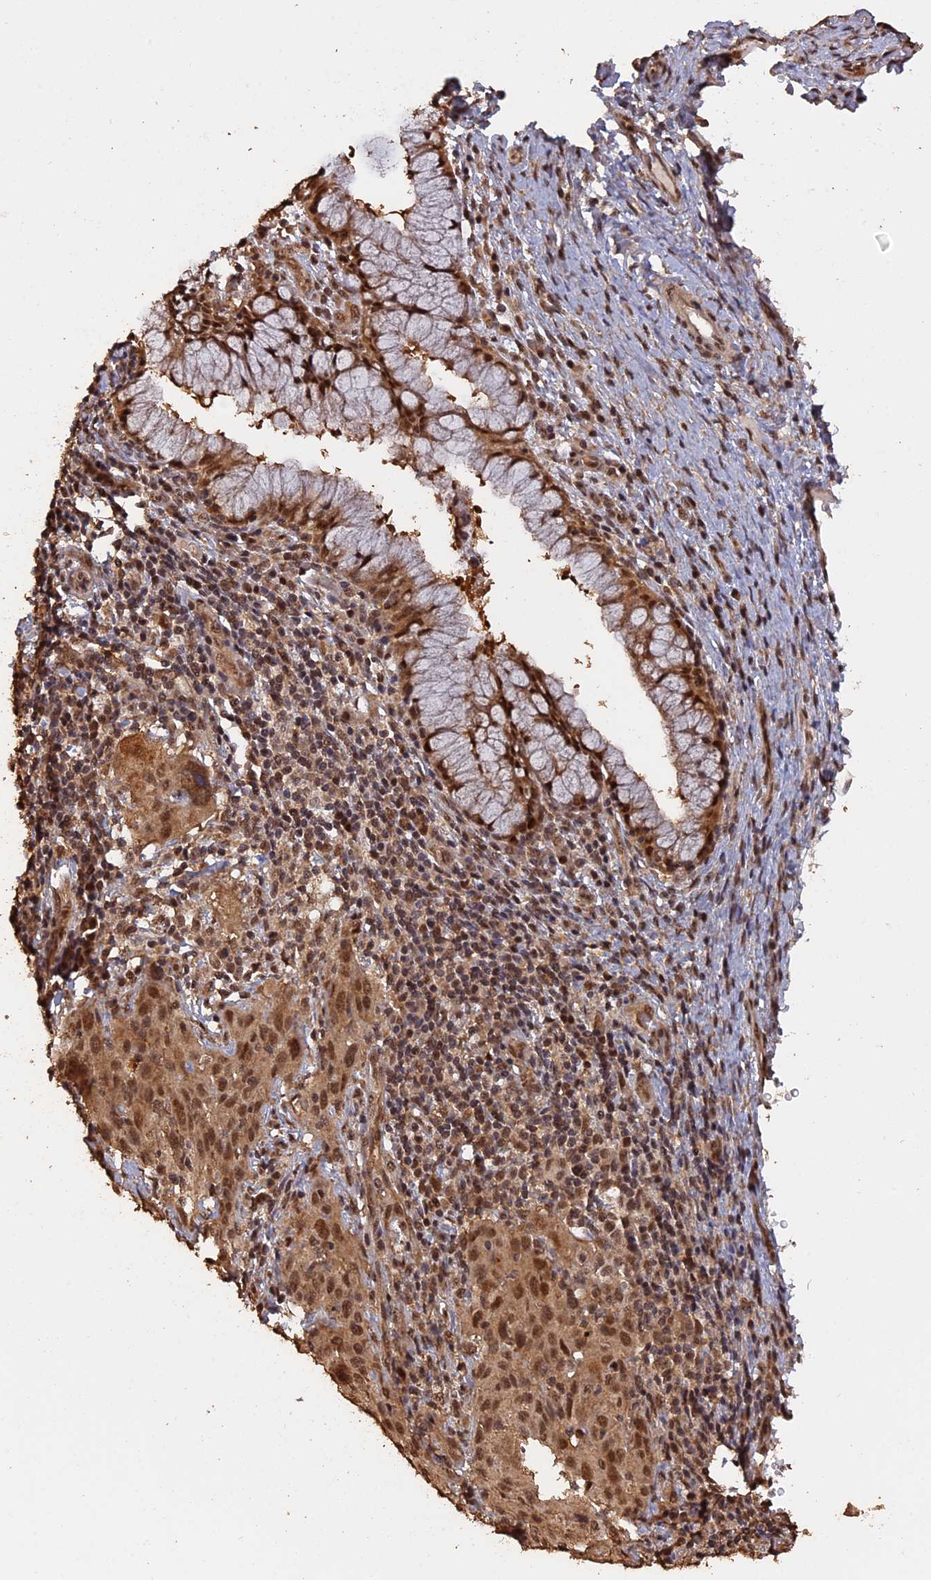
{"staining": {"intensity": "moderate", "quantity": ">75%", "location": "cytoplasmic/membranous,nuclear"}, "tissue": "cervical cancer", "cell_type": "Tumor cells", "image_type": "cancer", "snomed": [{"axis": "morphology", "description": "Squamous cell carcinoma, NOS"}, {"axis": "topography", "description": "Cervix"}], "caption": "This image shows immunohistochemistry (IHC) staining of cervical cancer, with medium moderate cytoplasmic/membranous and nuclear positivity in approximately >75% of tumor cells.", "gene": "PSMC6", "patient": {"sex": "female", "age": 50}}